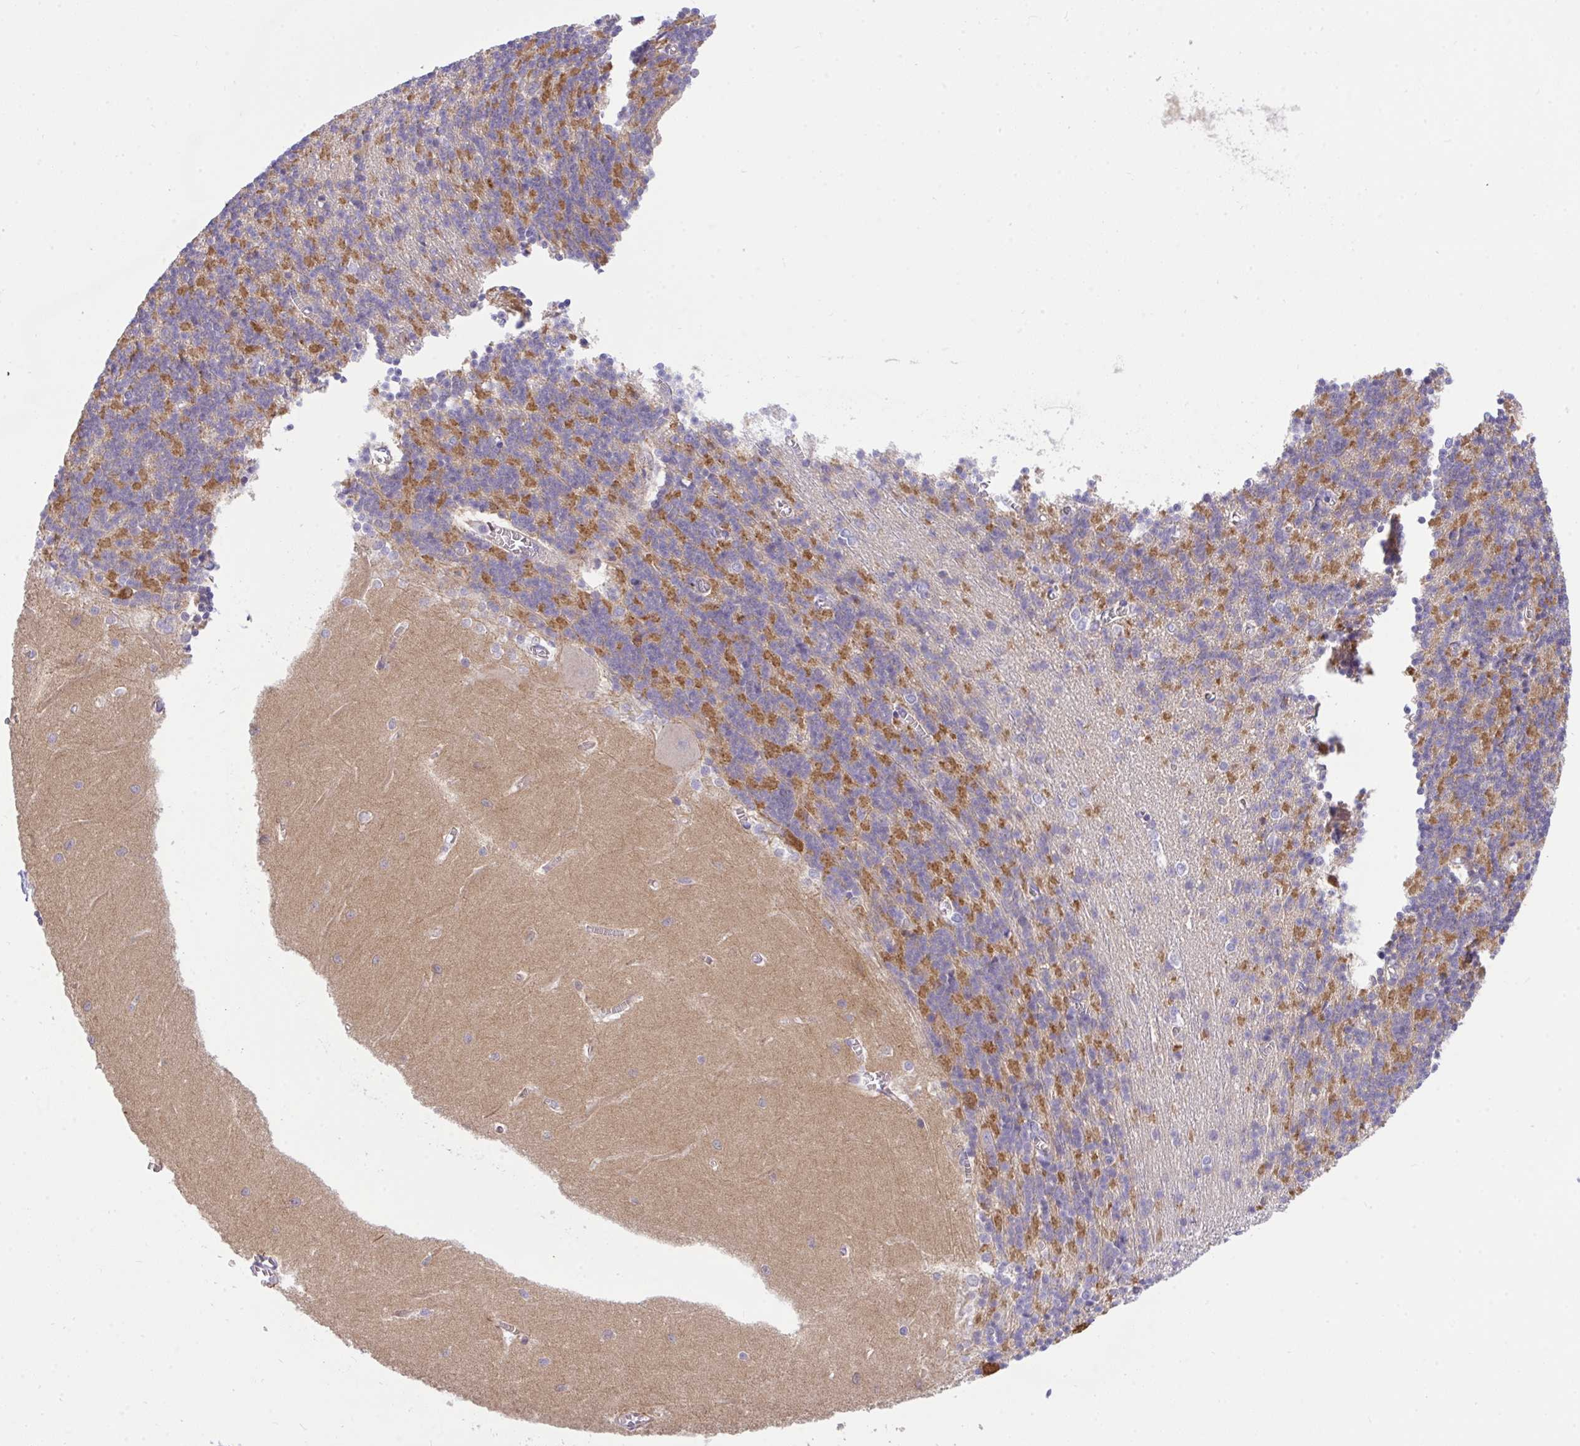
{"staining": {"intensity": "negative", "quantity": "none", "location": "none"}, "tissue": "cerebellum", "cell_type": "Cells in granular layer", "image_type": "normal", "snomed": [{"axis": "morphology", "description": "Normal tissue, NOS"}, {"axis": "topography", "description": "Cerebellum"}], "caption": "Immunohistochemistry (IHC) of benign cerebellum shows no positivity in cells in granular layer. (Brightfield microscopy of DAB (3,3'-diaminobenzidine) immunohistochemistry at high magnification).", "gene": "TLN2", "patient": {"sex": "male", "age": 37}}